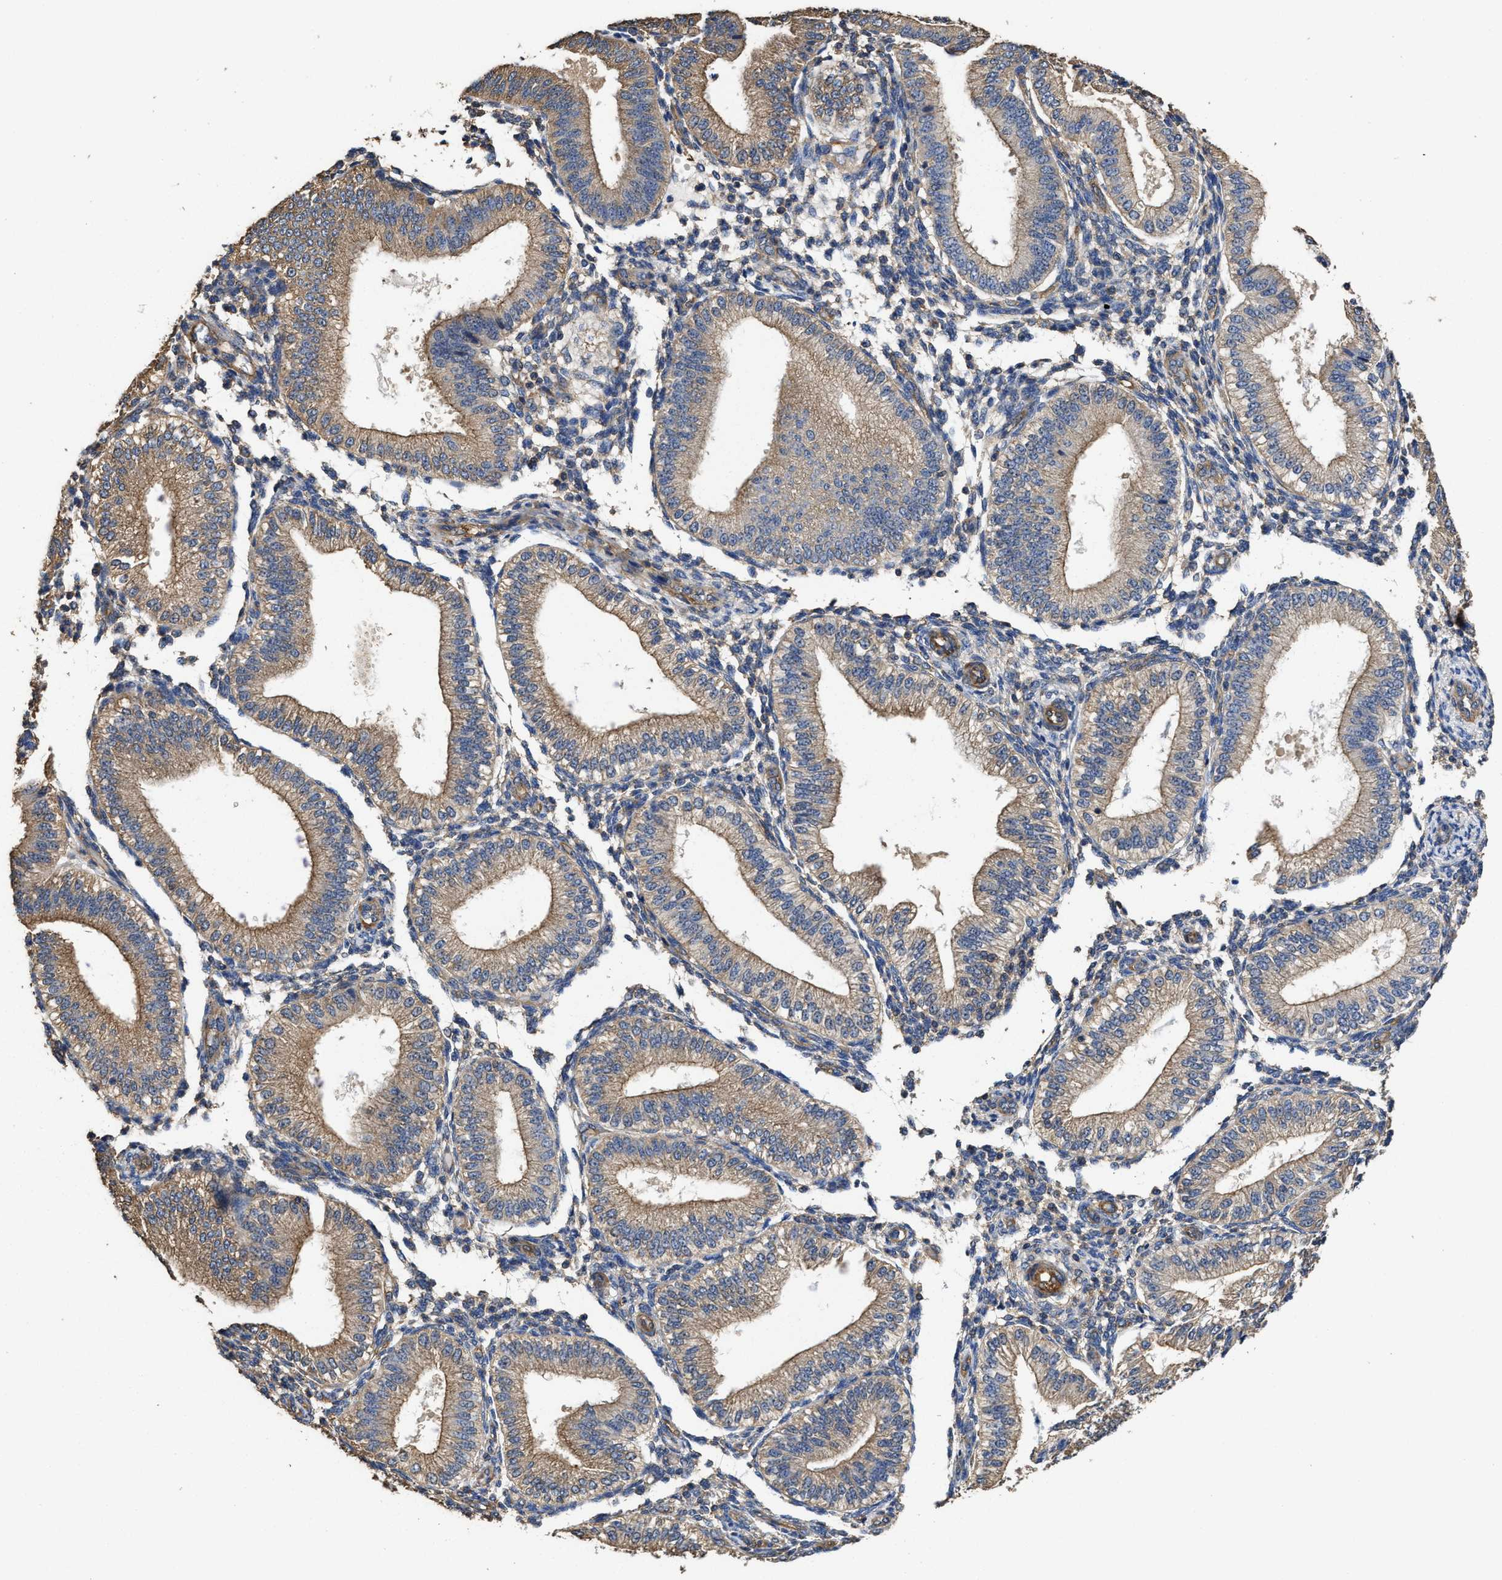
{"staining": {"intensity": "weak", "quantity": "25%-75%", "location": "cytoplasmic/membranous"}, "tissue": "endometrium", "cell_type": "Cells in endometrial stroma", "image_type": "normal", "snomed": [{"axis": "morphology", "description": "Normal tissue, NOS"}, {"axis": "topography", "description": "Endometrium"}], "caption": "This micrograph exhibits unremarkable endometrium stained with immunohistochemistry to label a protein in brown. The cytoplasmic/membranous of cells in endometrial stroma show weak positivity for the protein. Nuclei are counter-stained blue.", "gene": "SFXN4", "patient": {"sex": "female", "age": 39}}